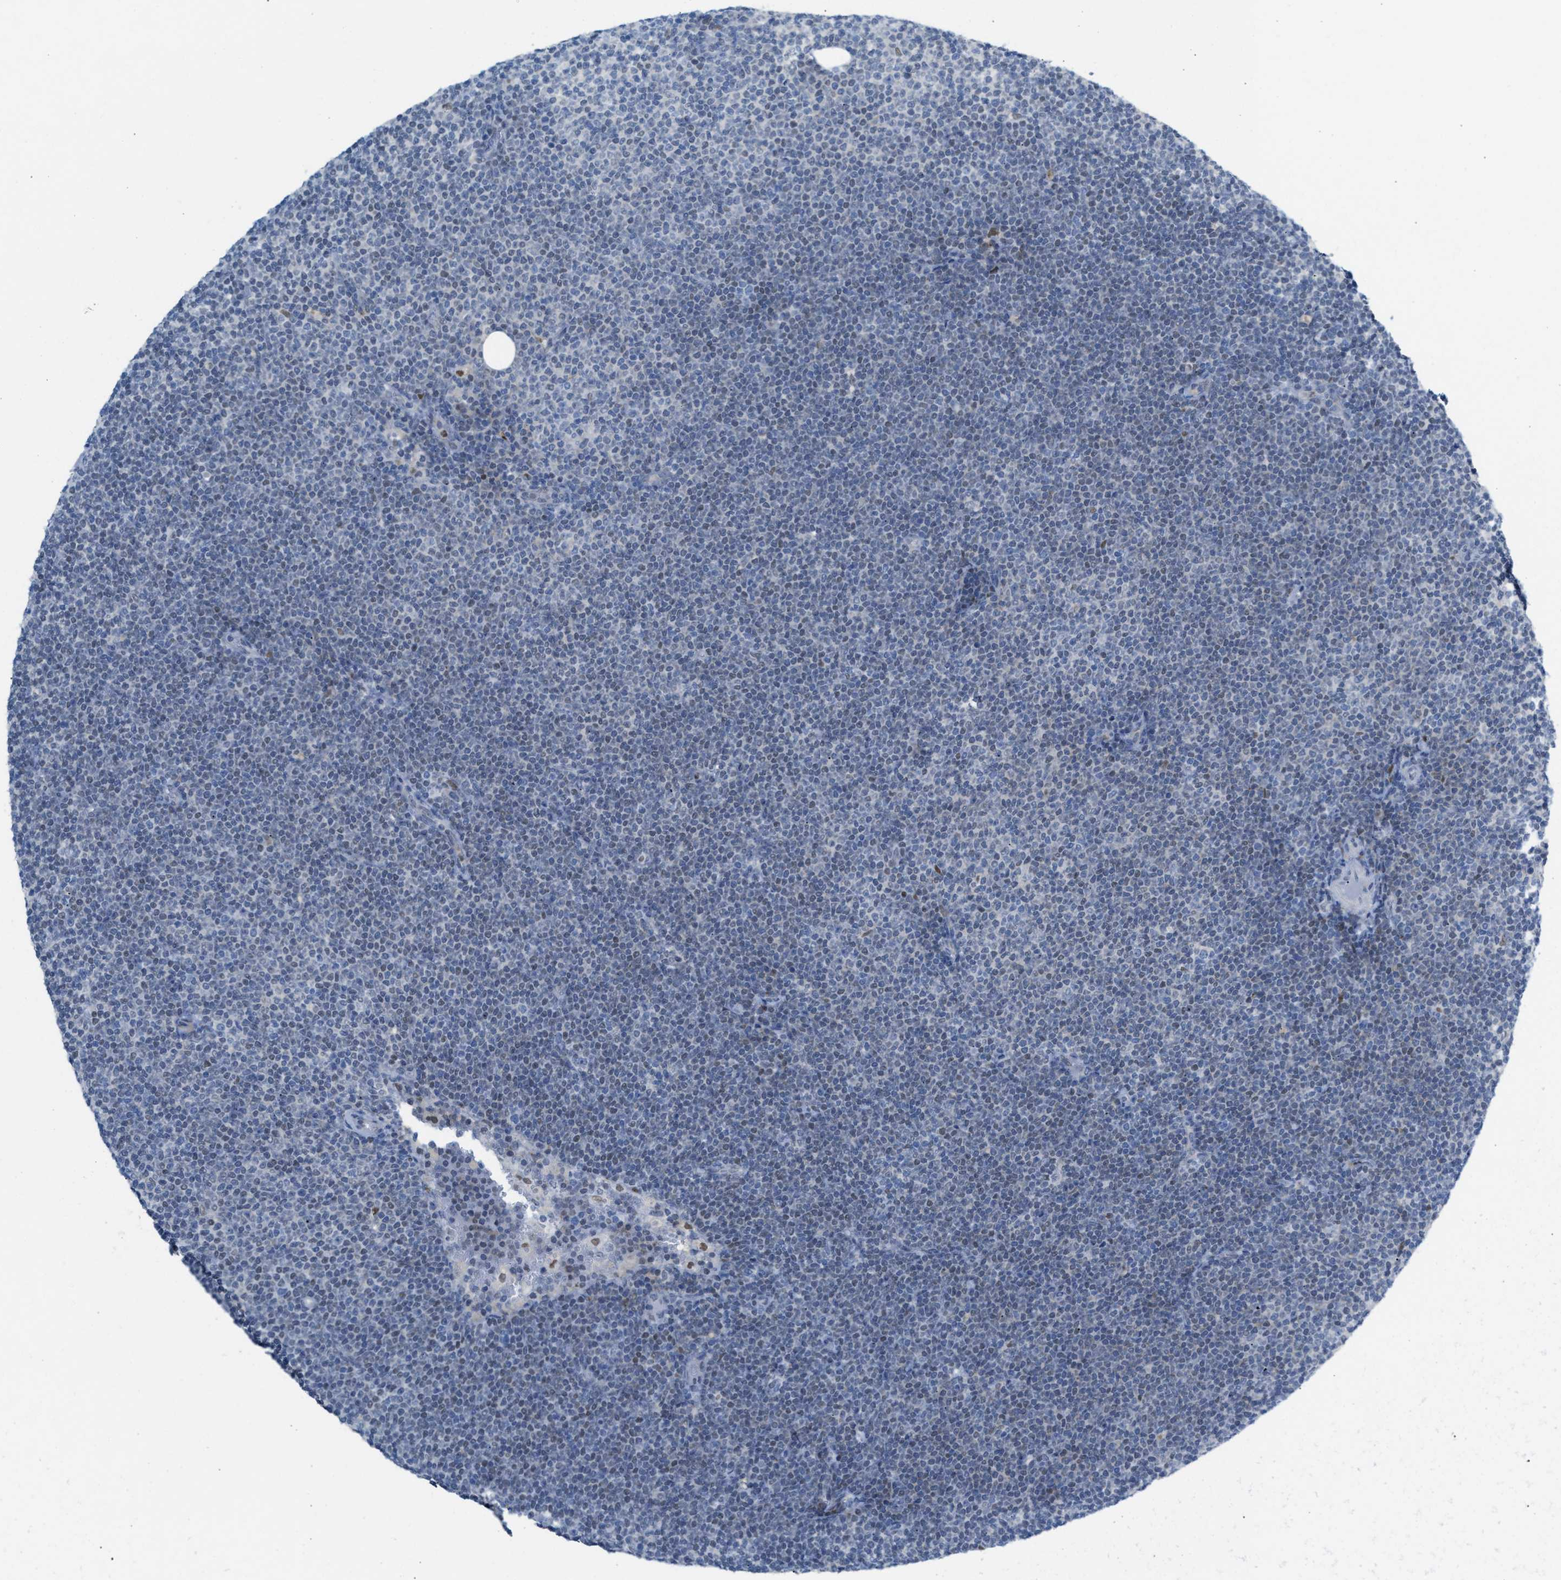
{"staining": {"intensity": "negative", "quantity": "none", "location": "none"}, "tissue": "lymphoma", "cell_type": "Tumor cells", "image_type": "cancer", "snomed": [{"axis": "morphology", "description": "Malignant lymphoma, non-Hodgkin's type, Low grade"}, {"axis": "topography", "description": "Lymph node"}], "caption": "Photomicrograph shows no significant protein expression in tumor cells of lymphoma. (DAB immunohistochemistry with hematoxylin counter stain).", "gene": "PPM1D", "patient": {"sex": "female", "age": 53}}